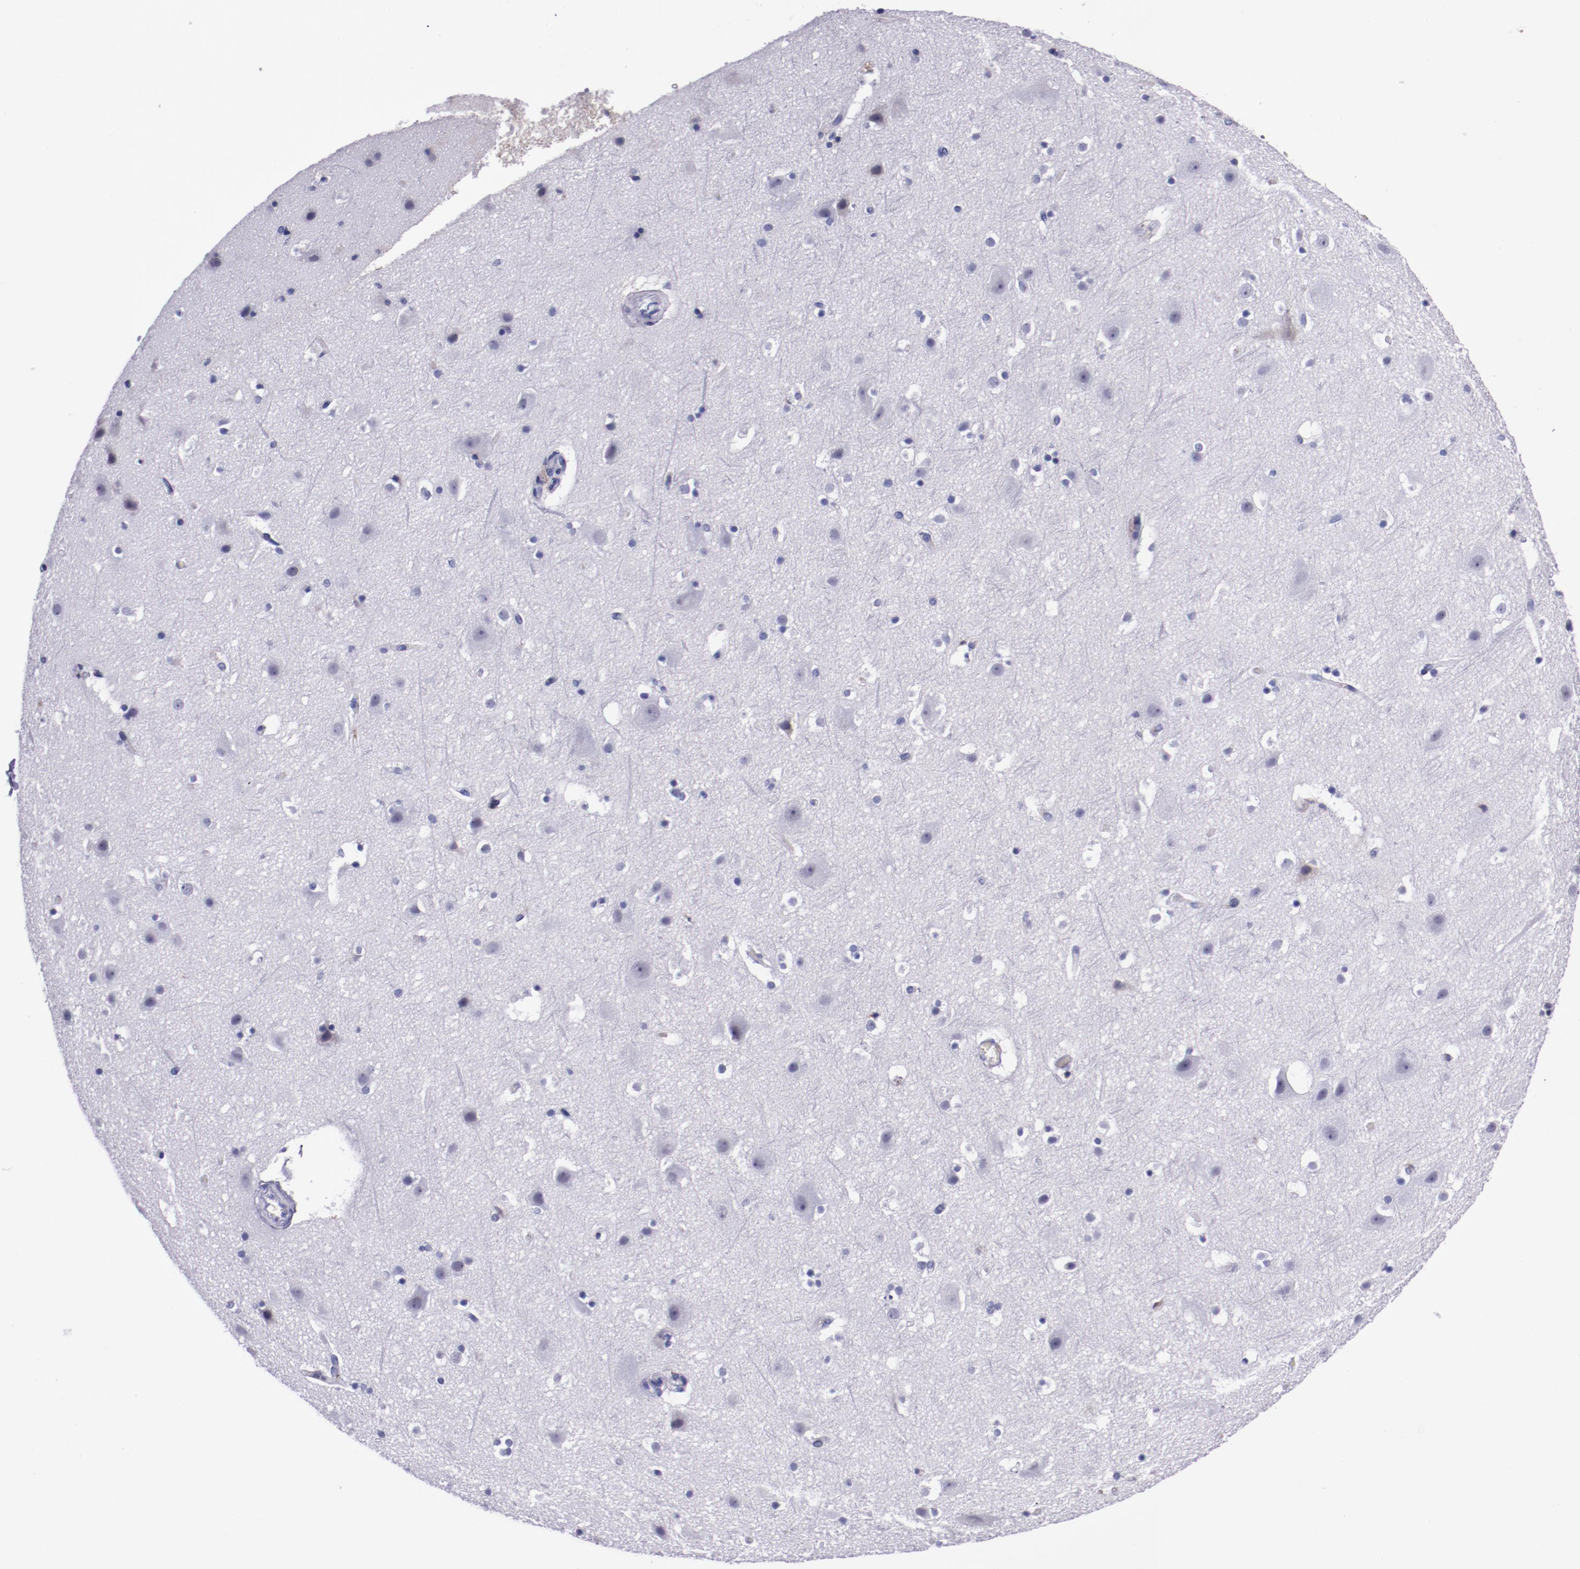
{"staining": {"intensity": "strong", "quantity": "<25%", "location": "cytoplasmic/membranous"}, "tissue": "cerebral cortex", "cell_type": "Endothelial cells", "image_type": "normal", "snomed": [{"axis": "morphology", "description": "Normal tissue, NOS"}, {"axis": "topography", "description": "Cerebral cortex"}], "caption": "Protein expression analysis of normal cerebral cortex displays strong cytoplasmic/membranous staining in about <25% of endothelial cells. The staining was performed using DAB to visualize the protein expression in brown, while the nuclei were stained in blue with hematoxylin (Magnification: 20x).", "gene": "APOH", "patient": {"sex": "male", "age": 45}}